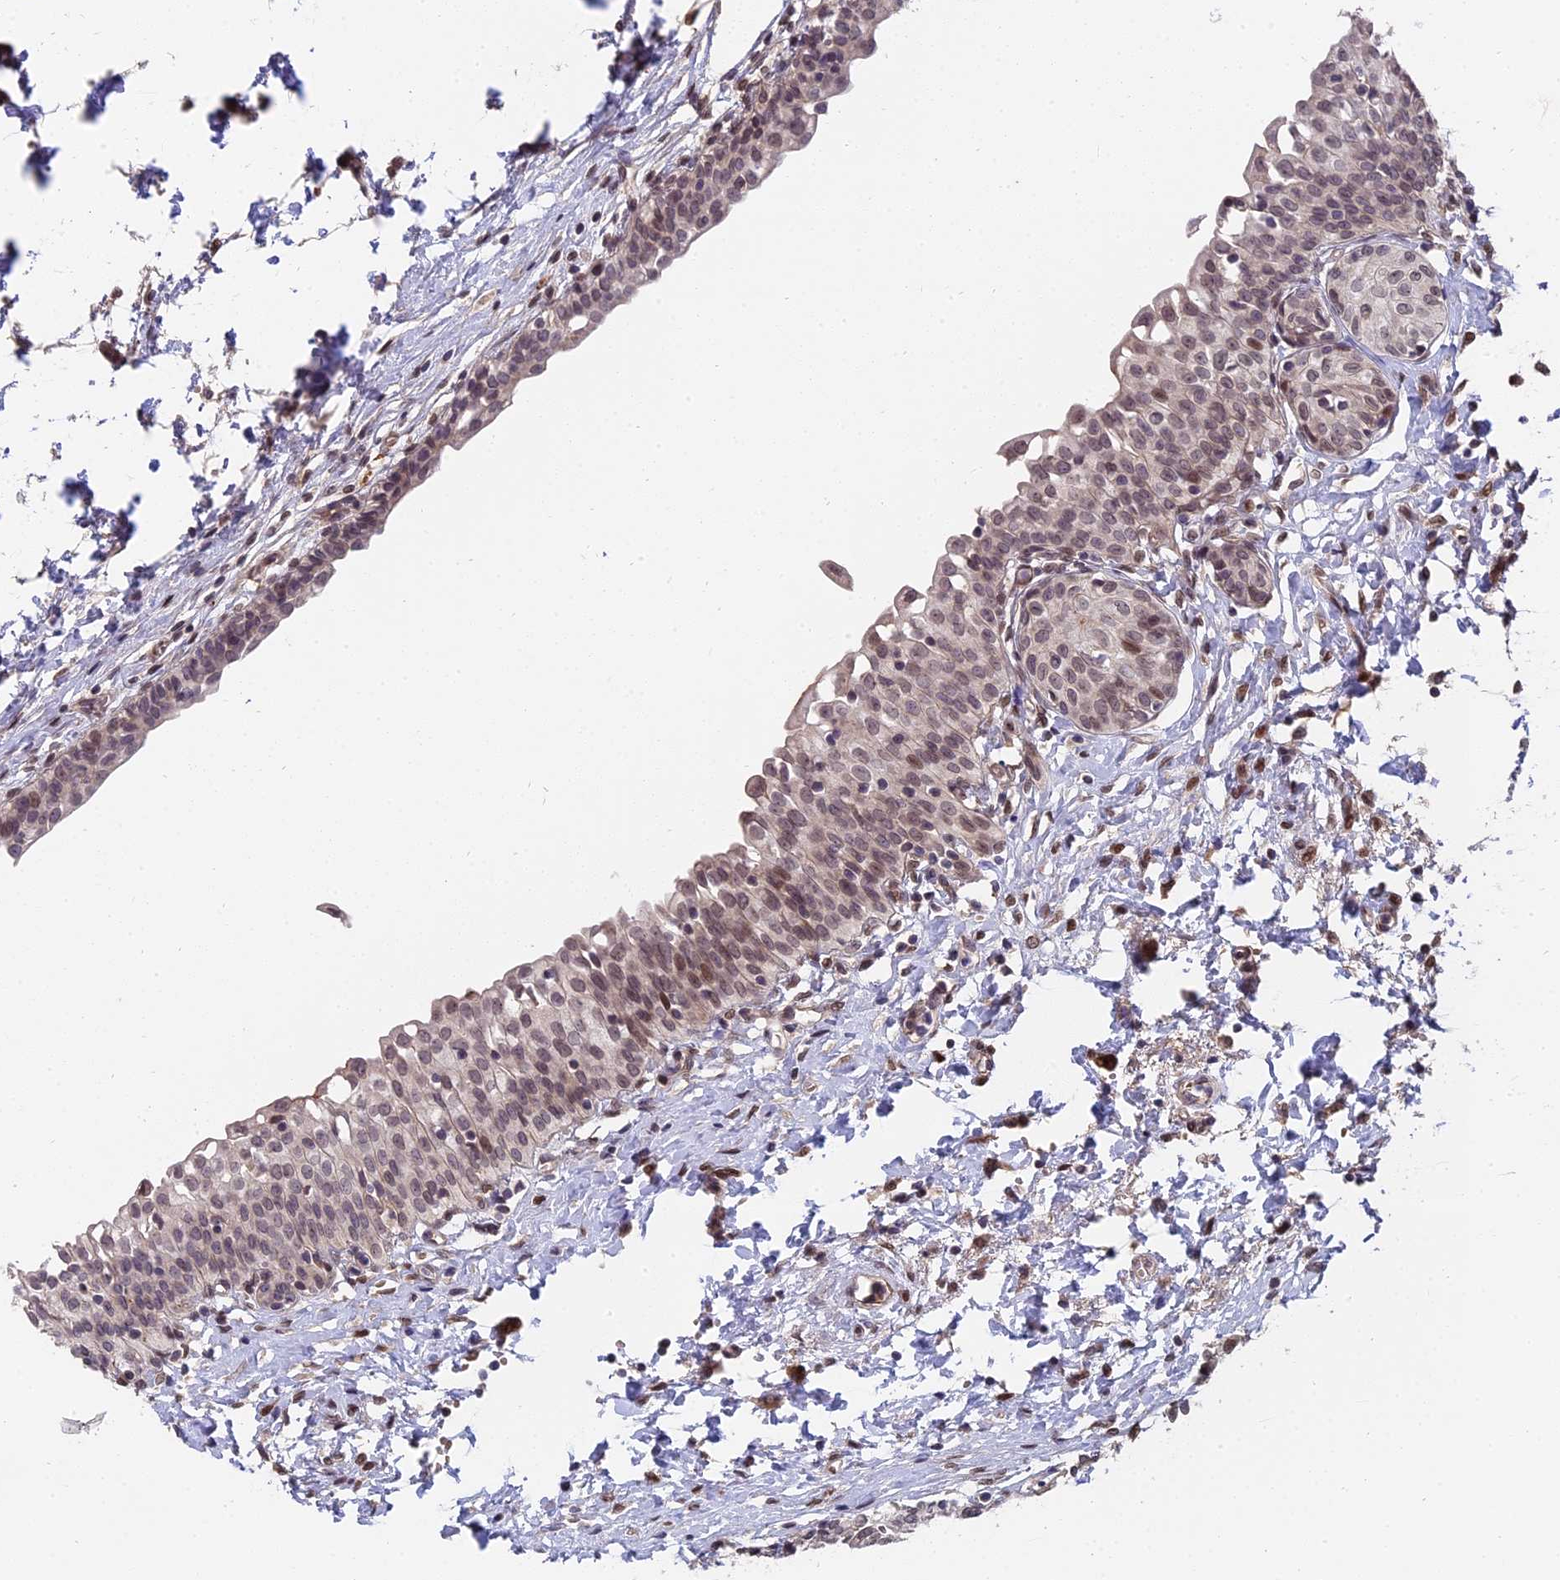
{"staining": {"intensity": "moderate", "quantity": ">75%", "location": "nuclear"}, "tissue": "urinary bladder", "cell_type": "Urothelial cells", "image_type": "normal", "snomed": [{"axis": "morphology", "description": "Normal tissue, NOS"}, {"axis": "topography", "description": "Urinary bladder"}], "caption": "Protein staining of benign urinary bladder demonstrates moderate nuclear staining in about >75% of urothelial cells.", "gene": "PYGO1", "patient": {"sex": "male", "age": 55}}